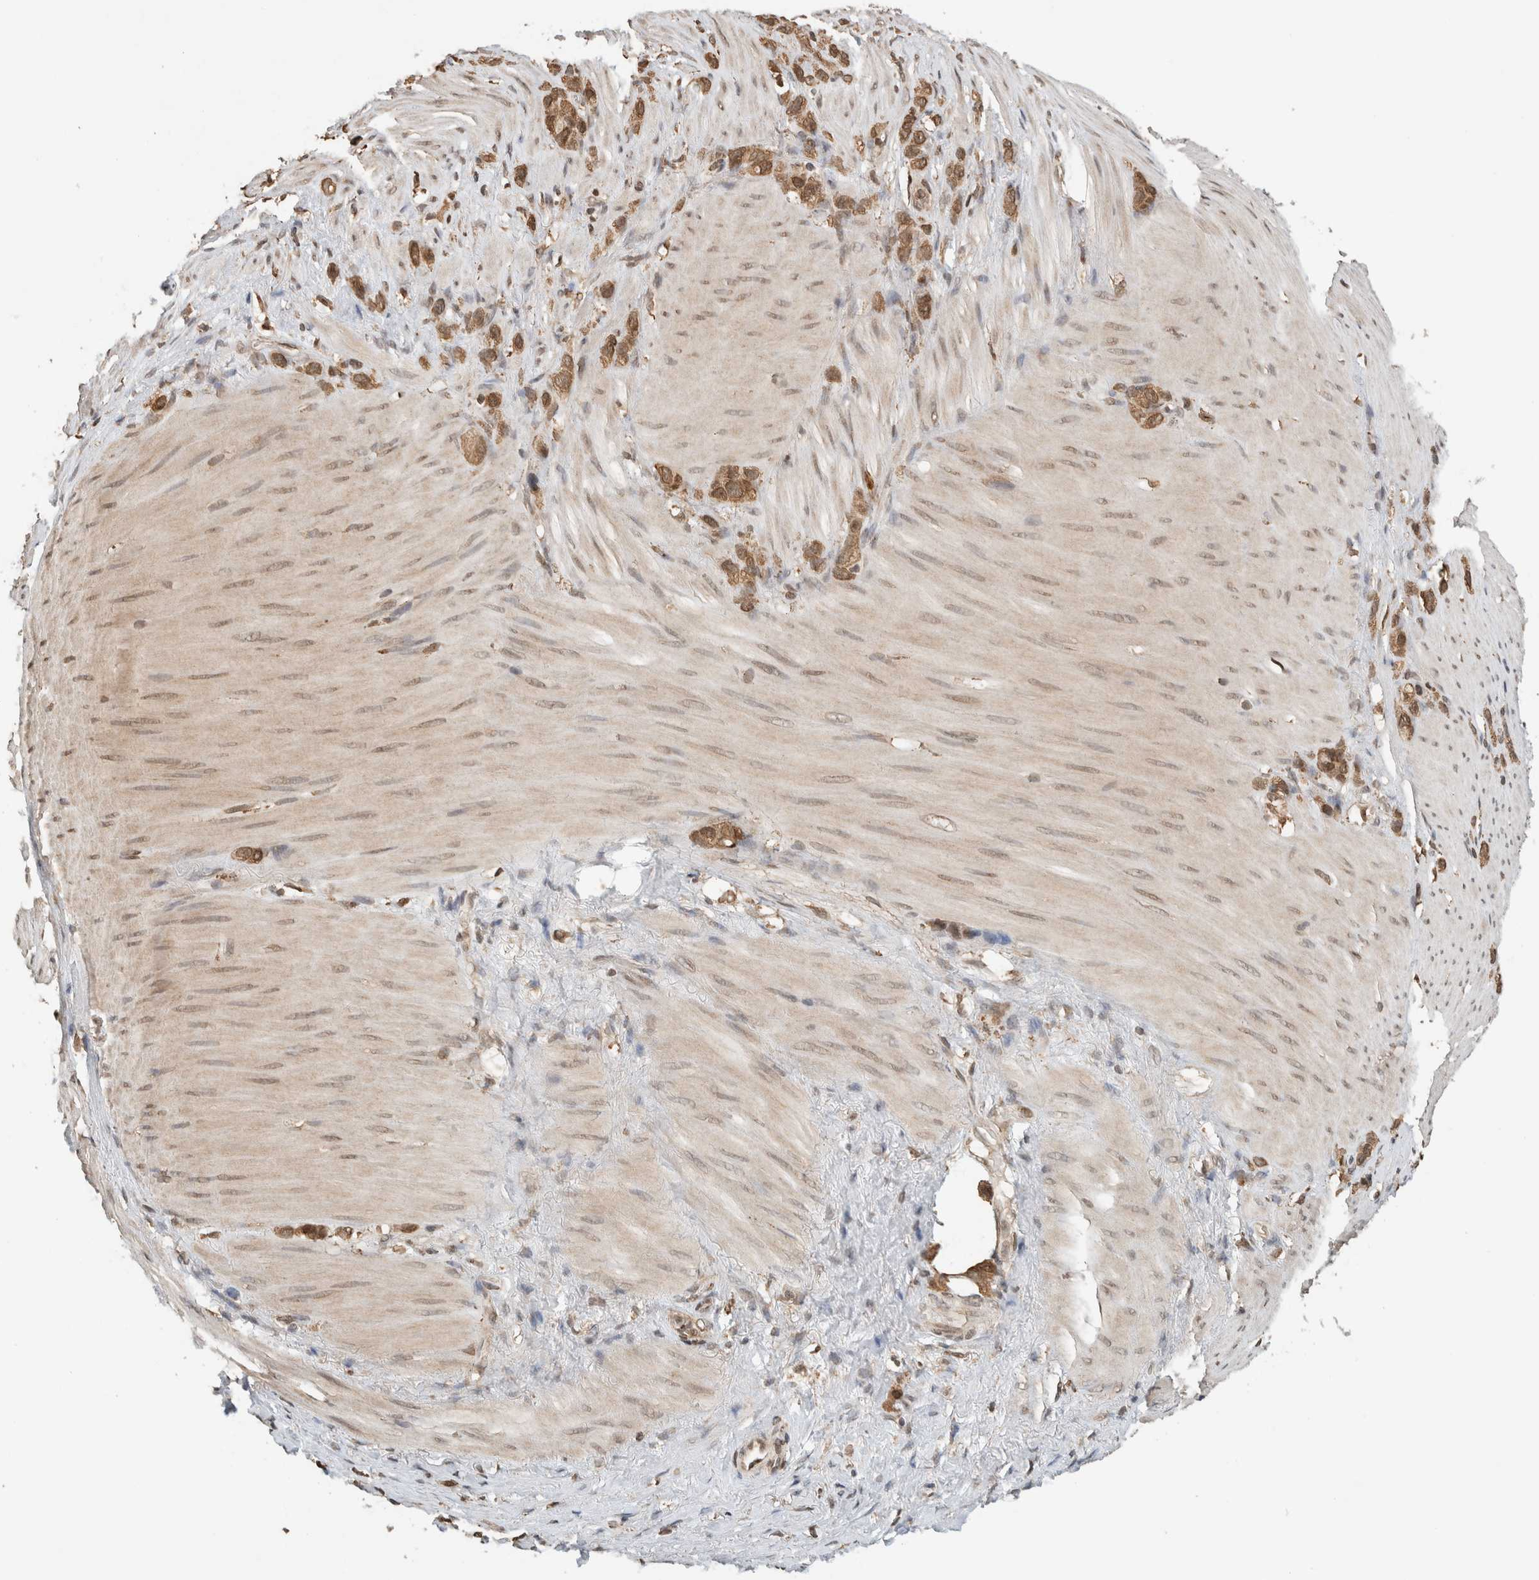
{"staining": {"intensity": "moderate", "quantity": ">75%", "location": "cytoplasmic/membranous,nuclear"}, "tissue": "stomach cancer", "cell_type": "Tumor cells", "image_type": "cancer", "snomed": [{"axis": "morphology", "description": "Normal tissue, NOS"}, {"axis": "morphology", "description": "Adenocarcinoma, NOS"}, {"axis": "morphology", "description": "Adenocarcinoma, High grade"}, {"axis": "topography", "description": "Stomach, upper"}, {"axis": "topography", "description": "Stomach"}], "caption": "Immunohistochemical staining of stomach adenocarcinoma demonstrates medium levels of moderate cytoplasmic/membranous and nuclear staining in approximately >75% of tumor cells.", "gene": "C1orf21", "patient": {"sex": "female", "age": 65}}